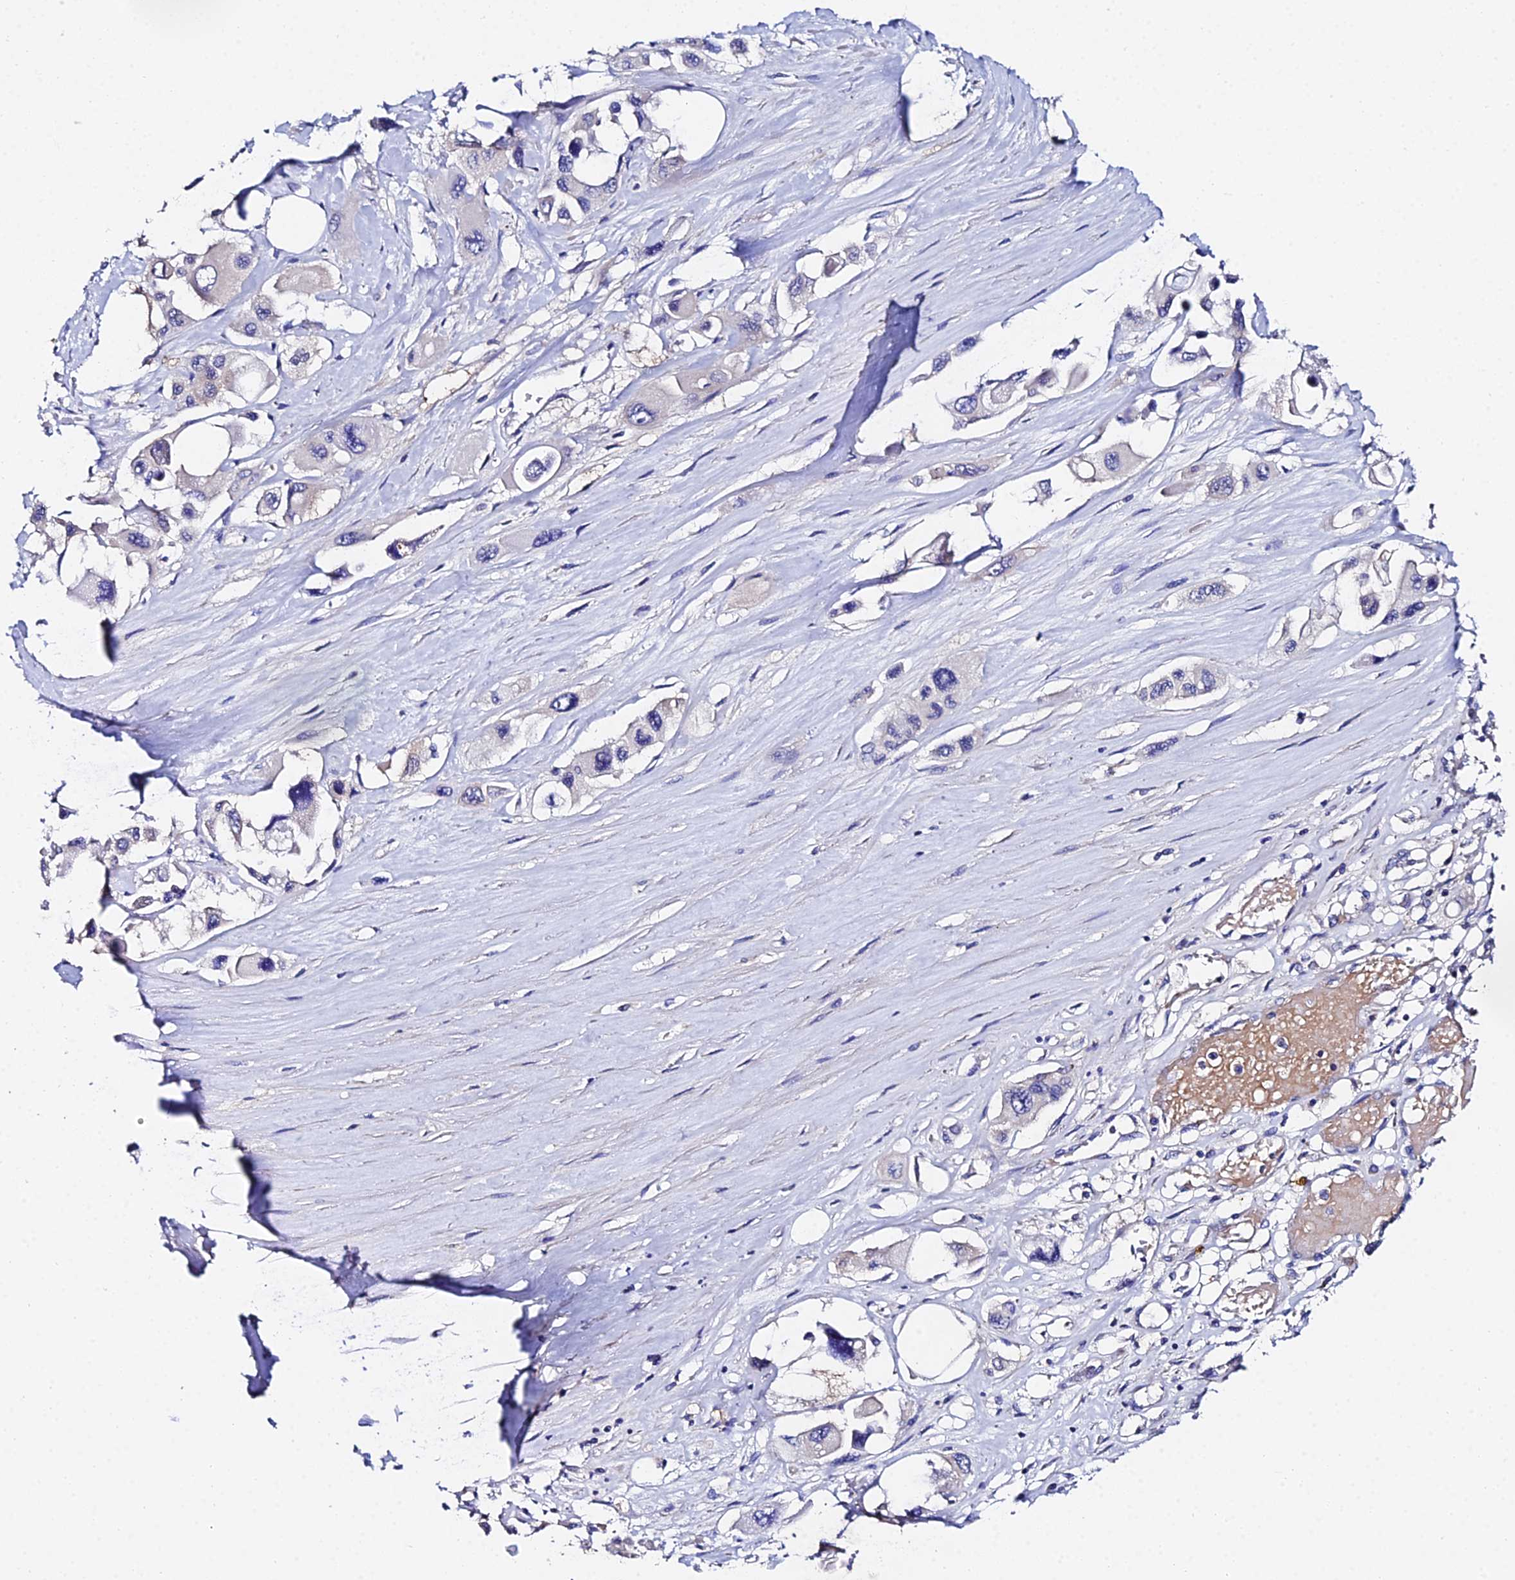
{"staining": {"intensity": "negative", "quantity": "none", "location": "none"}, "tissue": "pancreatic cancer", "cell_type": "Tumor cells", "image_type": "cancer", "snomed": [{"axis": "morphology", "description": "Adenocarcinoma, NOS"}, {"axis": "topography", "description": "Pancreas"}], "caption": "An immunohistochemistry image of adenocarcinoma (pancreatic) is shown. There is no staining in tumor cells of adenocarcinoma (pancreatic).", "gene": "UBE2L3", "patient": {"sex": "male", "age": 92}}